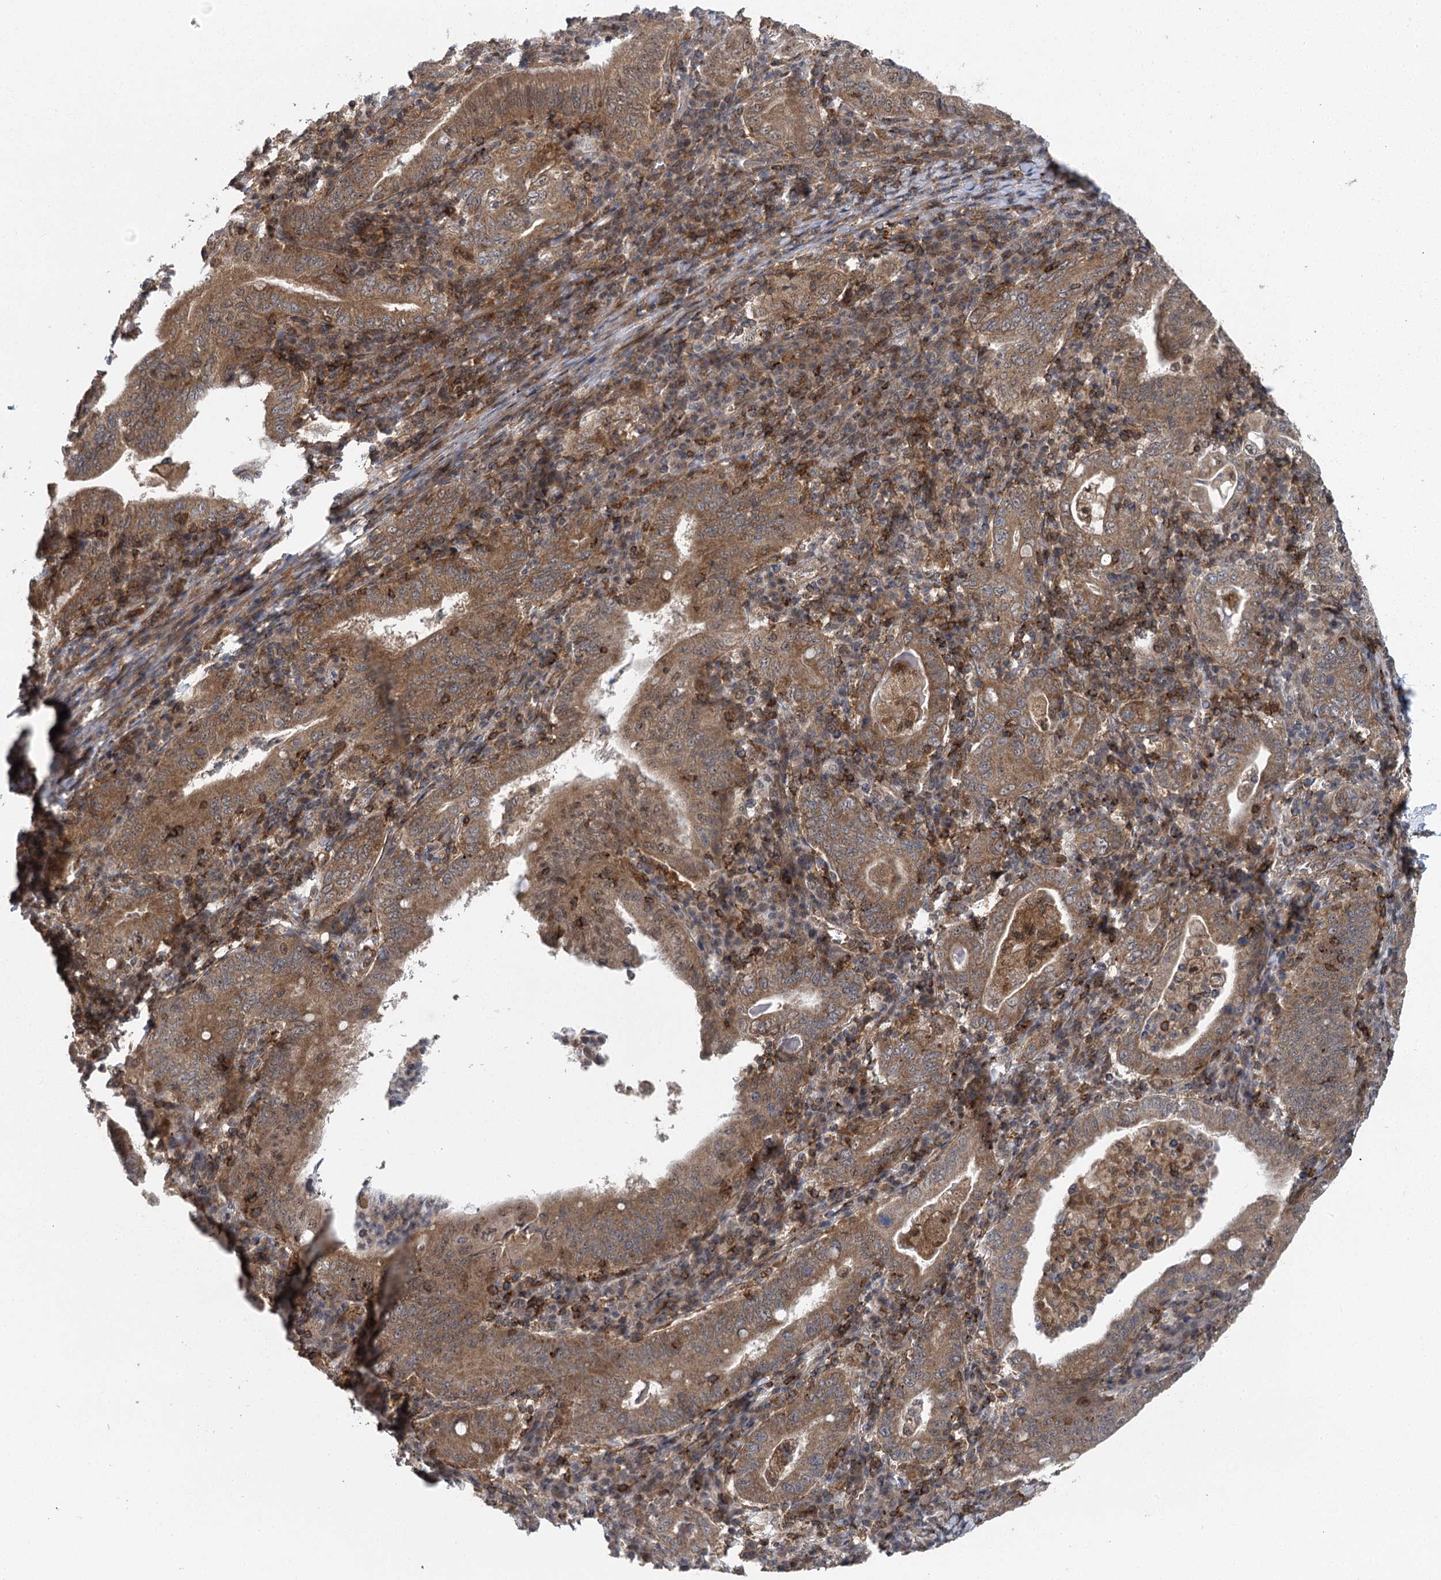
{"staining": {"intensity": "moderate", "quantity": ">75%", "location": "cytoplasmic/membranous"}, "tissue": "stomach cancer", "cell_type": "Tumor cells", "image_type": "cancer", "snomed": [{"axis": "morphology", "description": "Normal tissue, NOS"}, {"axis": "morphology", "description": "Adenocarcinoma, NOS"}, {"axis": "topography", "description": "Esophagus"}, {"axis": "topography", "description": "Stomach, upper"}, {"axis": "topography", "description": "Peripheral nerve tissue"}], "caption": "Immunohistochemistry photomicrograph of neoplastic tissue: human stomach cancer stained using IHC shows medium levels of moderate protein expression localized specifically in the cytoplasmic/membranous of tumor cells, appearing as a cytoplasmic/membranous brown color.", "gene": "C12orf4", "patient": {"sex": "male", "age": 62}}